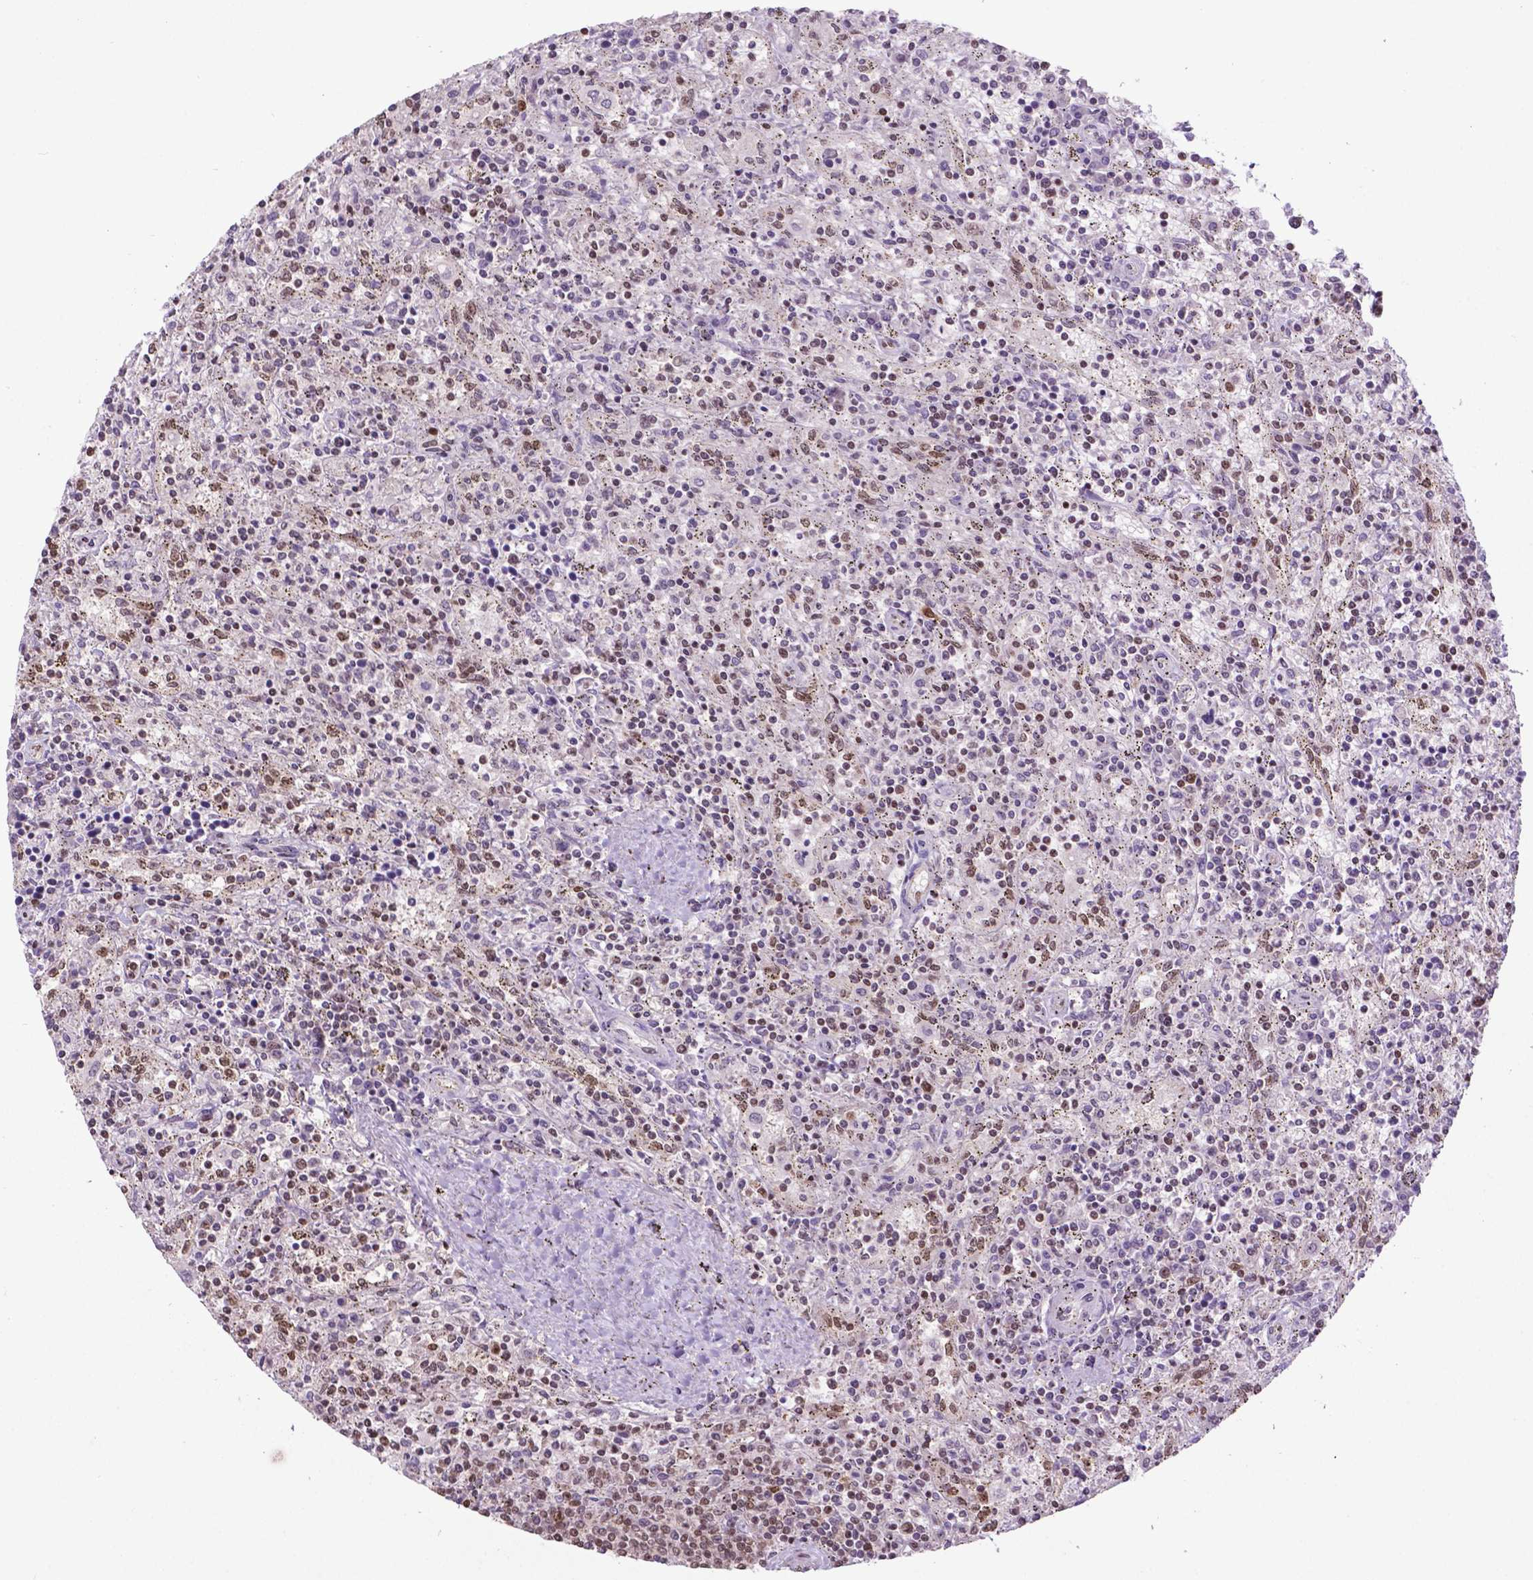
{"staining": {"intensity": "moderate", "quantity": "<25%", "location": "nuclear"}, "tissue": "lymphoma", "cell_type": "Tumor cells", "image_type": "cancer", "snomed": [{"axis": "morphology", "description": "Malignant lymphoma, non-Hodgkin's type, Low grade"}, {"axis": "topography", "description": "Spleen"}], "caption": "Moderate nuclear protein staining is identified in approximately <25% of tumor cells in low-grade malignant lymphoma, non-Hodgkin's type.", "gene": "CSNK2A1", "patient": {"sex": "male", "age": 62}}